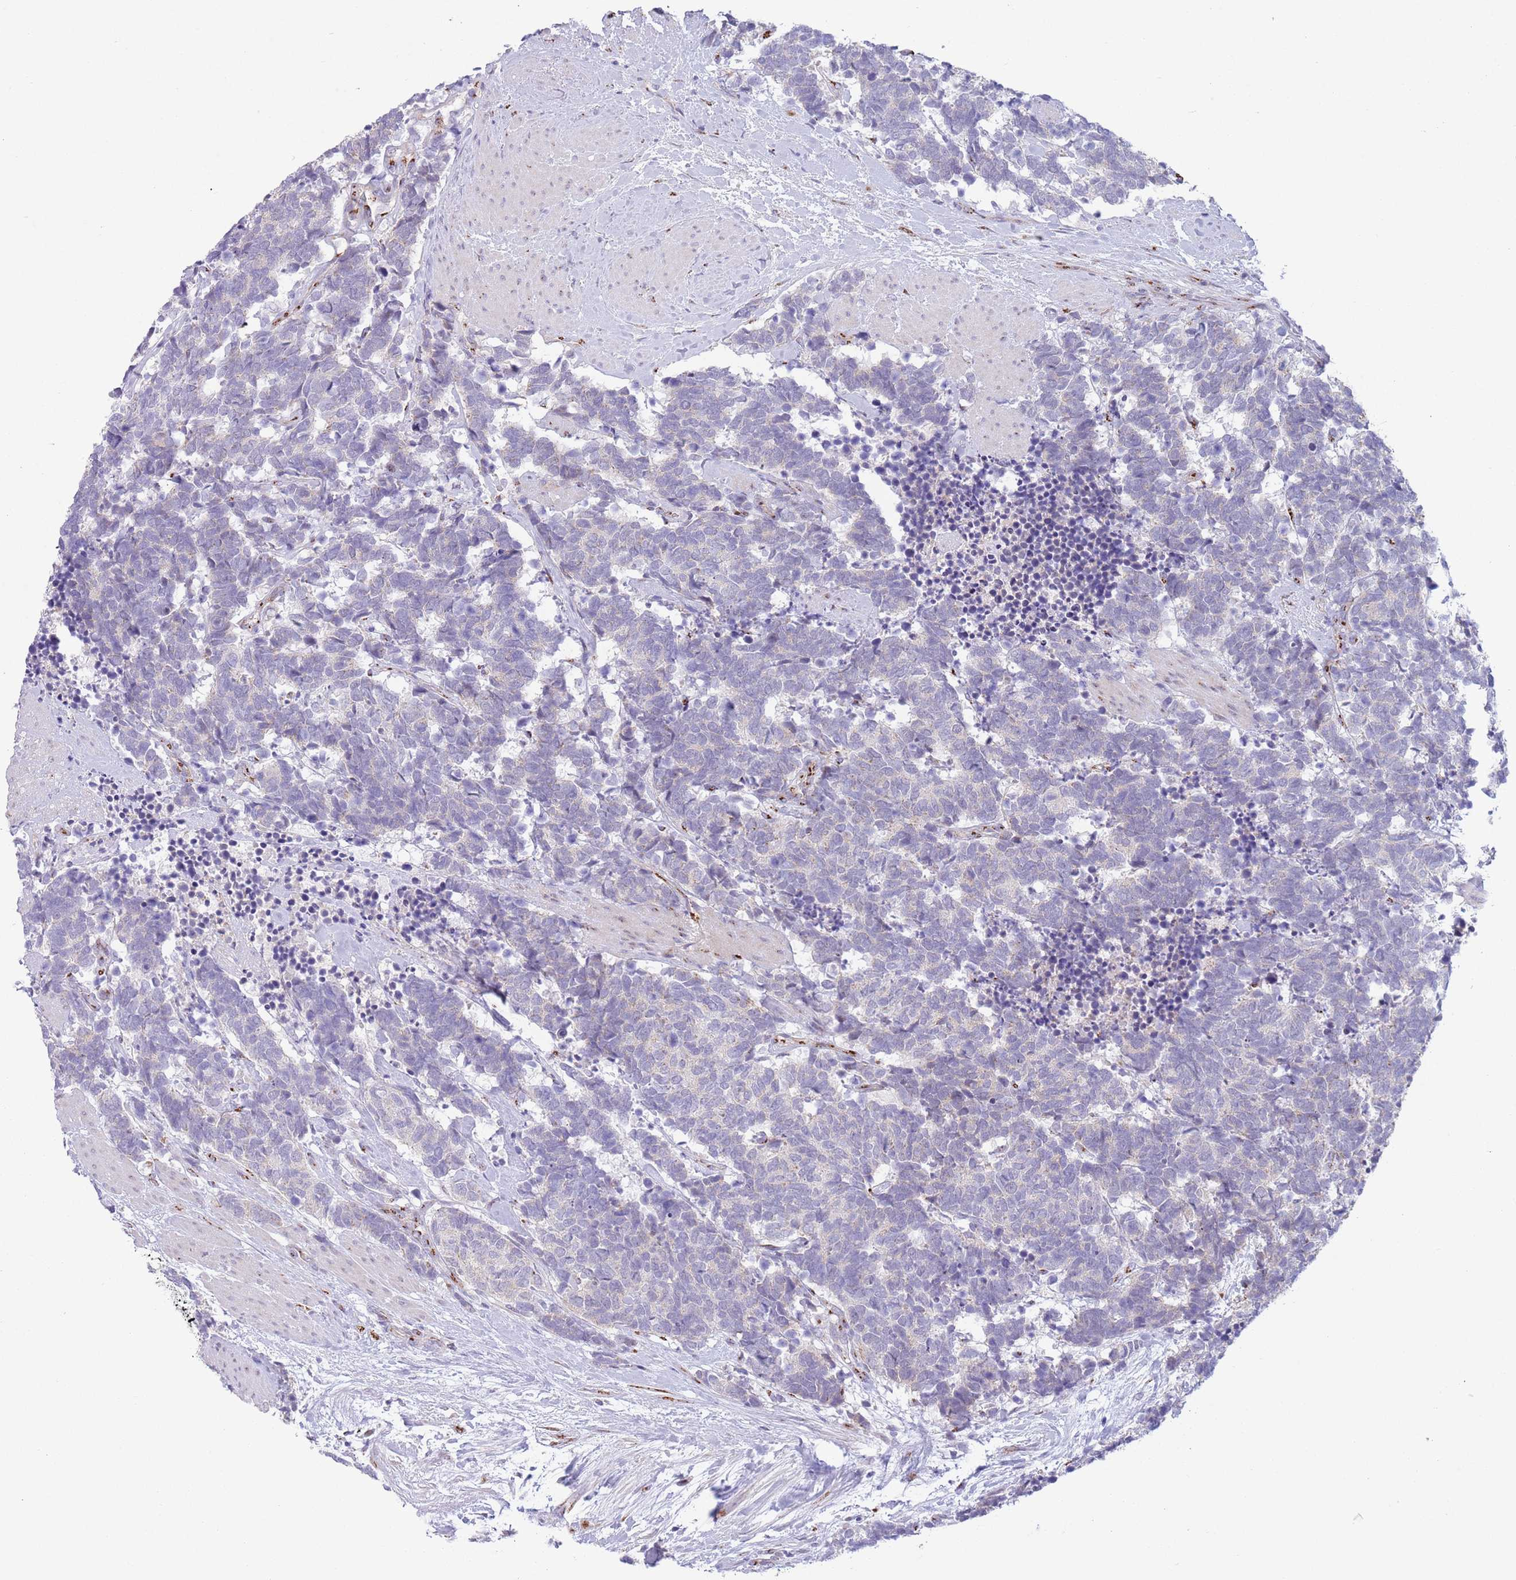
{"staining": {"intensity": "negative", "quantity": "none", "location": "none"}, "tissue": "carcinoid", "cell_type": "Tumor cells", "image_type": "cancer", "snomed": [{"axis": "morphology", "description": "Carcinoma, NOS"}, {"axis": "morphology", "description": "Carcinoid, malignant, NOS"}, {"axis": "topography", "description": "Prostate"}], "caption": "IHC photomicrograph of human carcinoma stained for a protein (brown), which shows no positivity in tumor cells.", "gene": "C20orf96", "patient": {"sex": "male", "age": 57}}